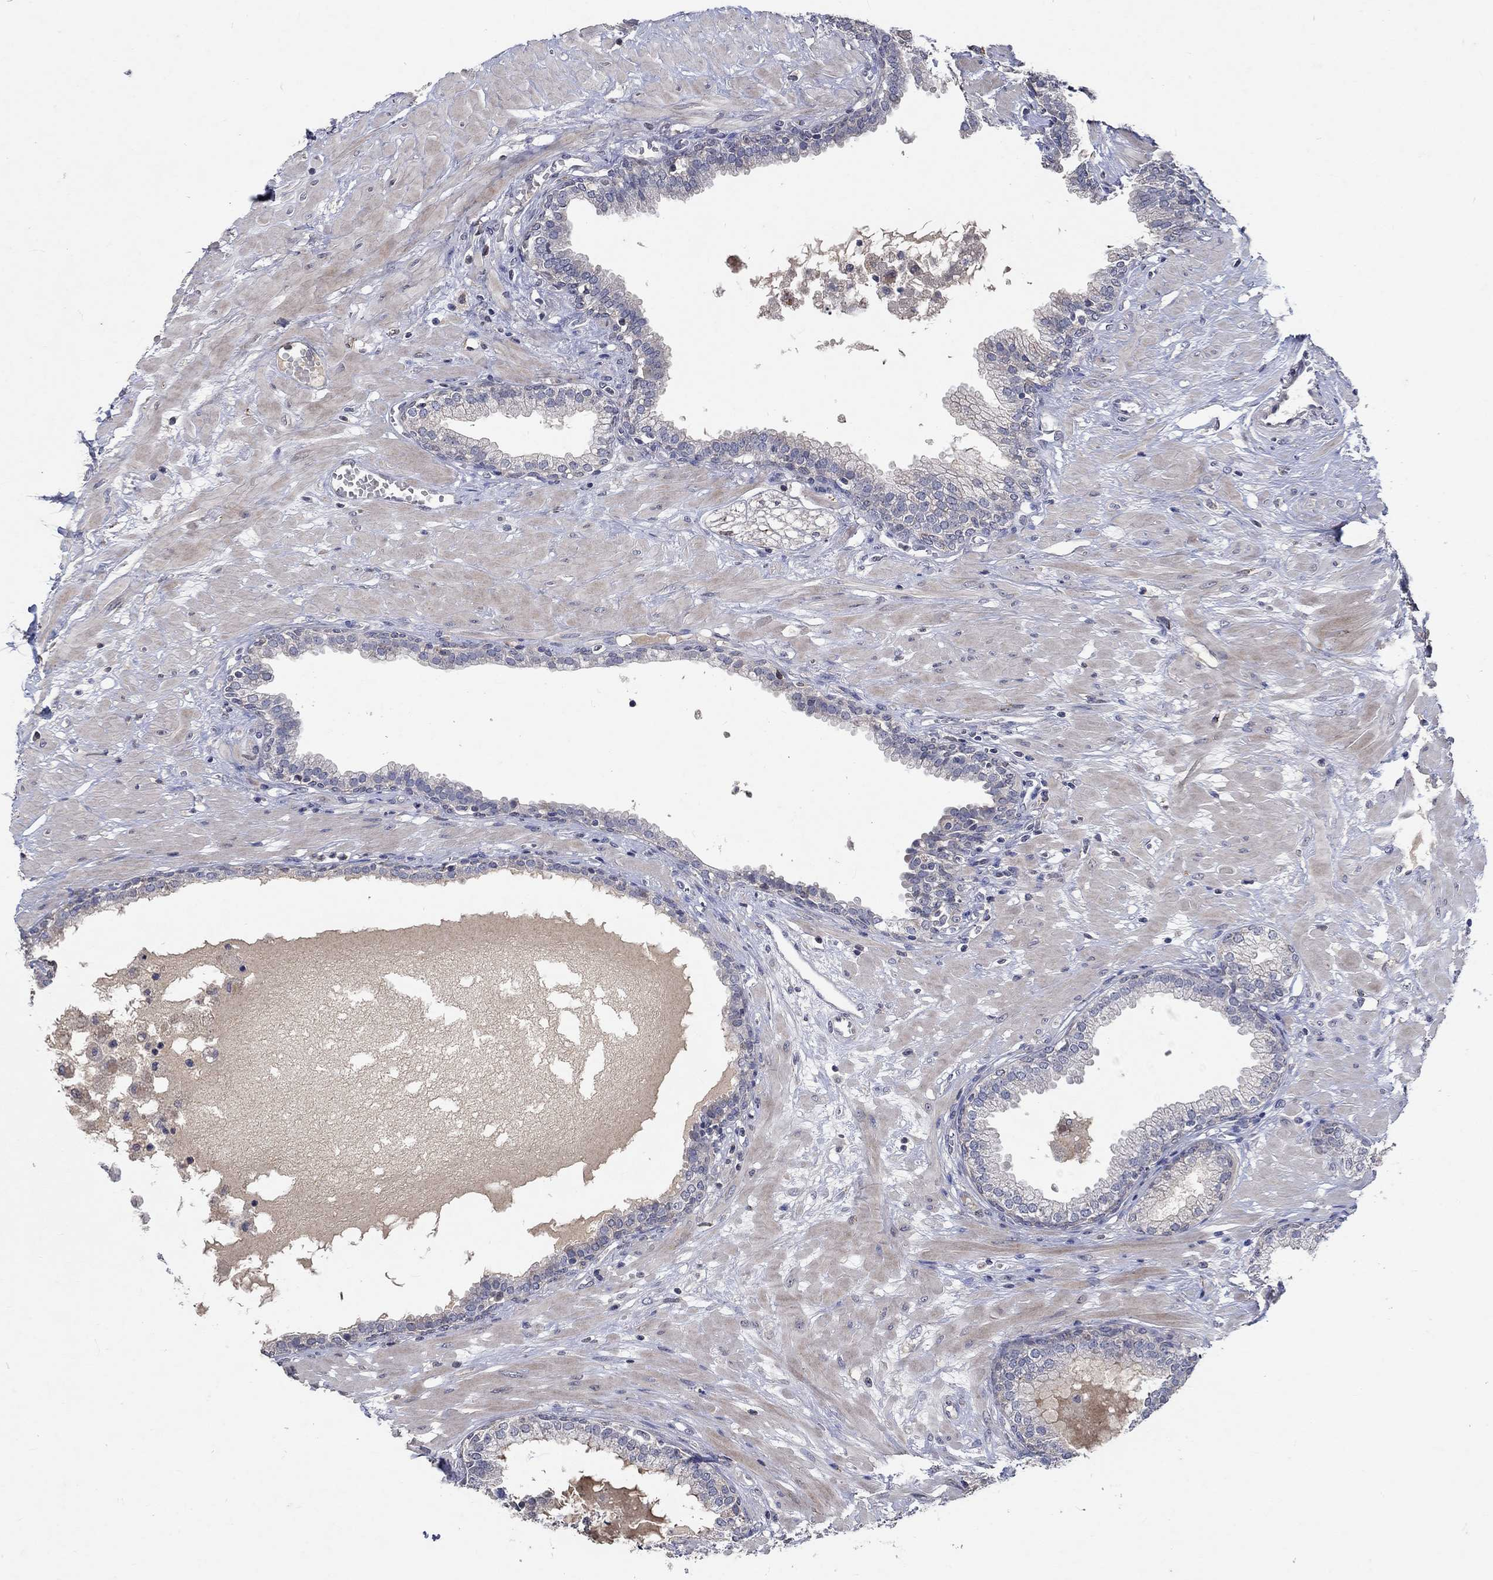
{"staining": {"intensity": "negative", "quantity": "none", "location": "none"}, "tissue": "prostate", "cell_type": "Glandular cells", "image_type": "normal", "snomed": [{"axis": "morphology", "description": "Normal tissue, NOS"}, {"axis": "topography", "description": "Prostate"}], "caption": "The image exhibits no staining of glandular cells in normal prostate. Nuclei are stained in blue.", "gene": "TMEM169", "patient": {"sex": "male", "age": 64}}